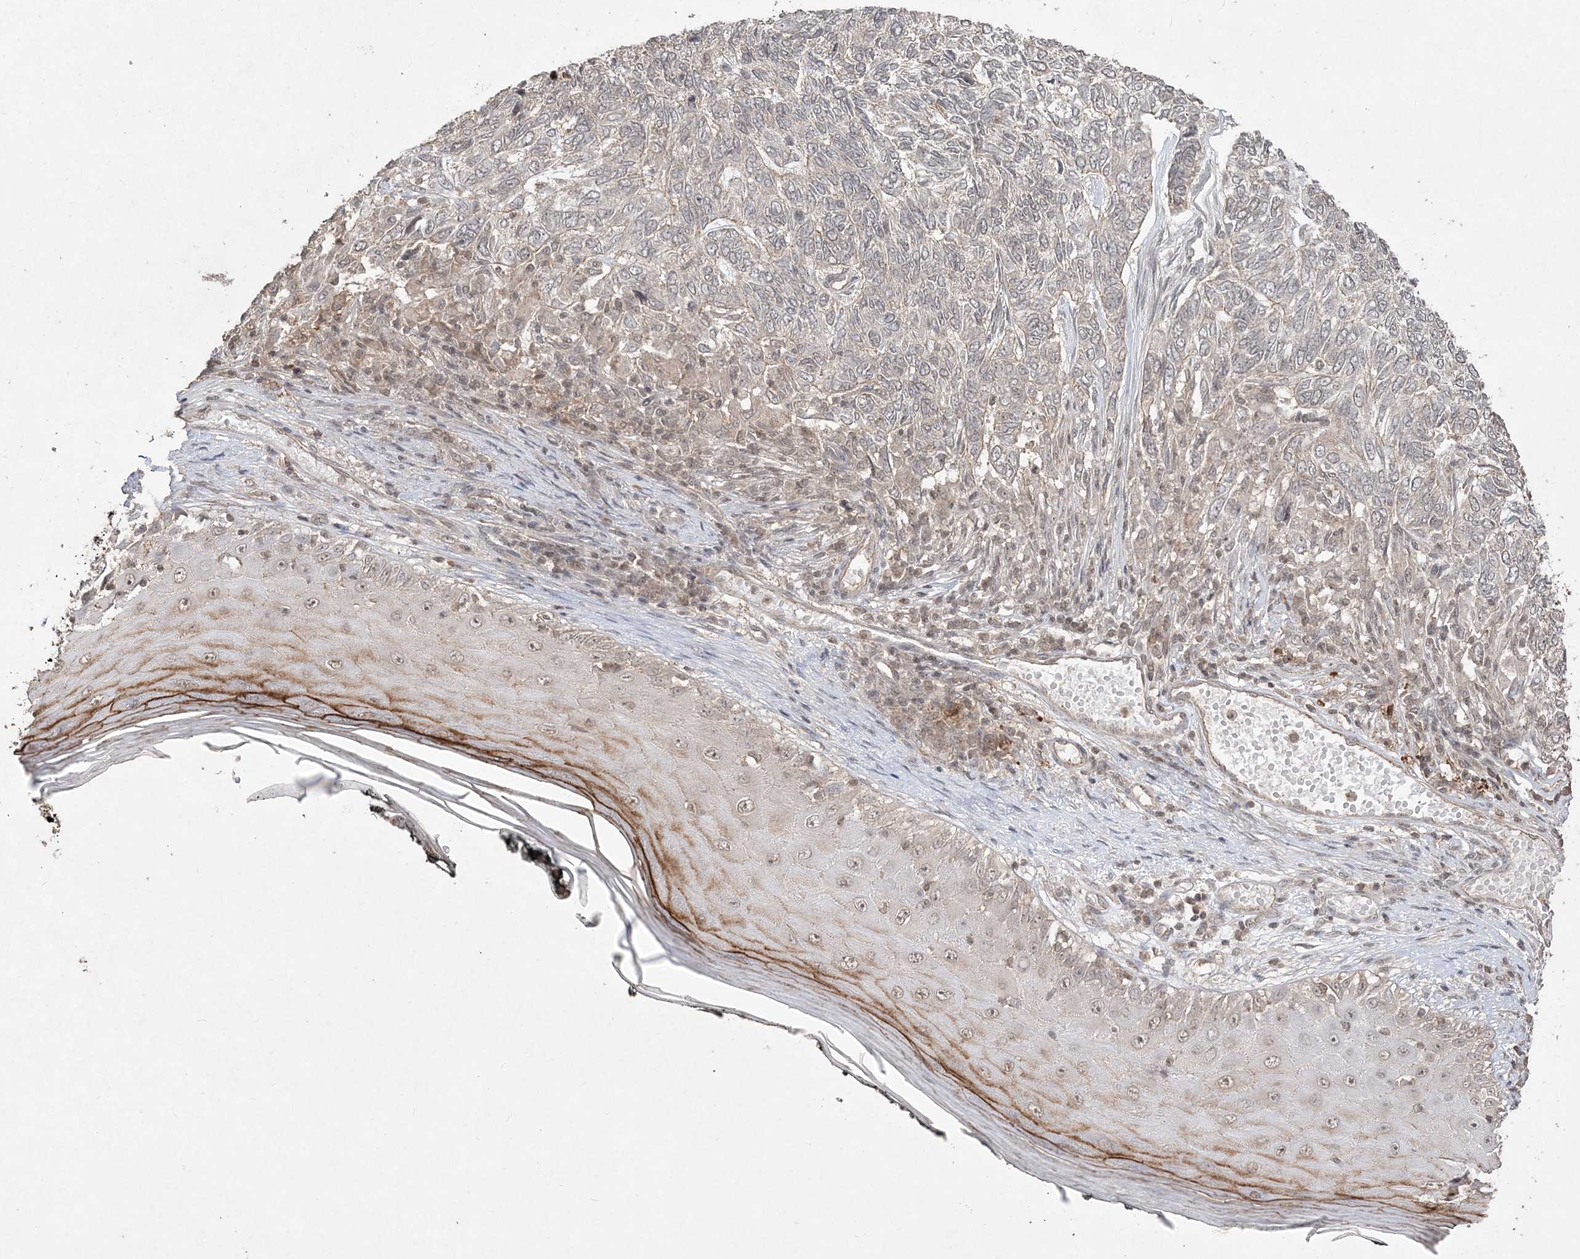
{"staining": {"intensity": "weak", "quantity": "<25%", "location": "cytoplasmic/membranous"}, "tissue": "skin cancer", "cell_type": "Tumor cells", "image_type": "cancer", "snomed": [{"axis": "morphology", "description": "Basal cell carcinoma"}, {"axis": "topography", "description": "Skin"}], "caption": "A photomicrograph of human skin cancer (basal cell carcinoma) is negative for staining in tumor cells.", "gene": "EHHADH", "patient": {"sex": "female", "age": 65}}